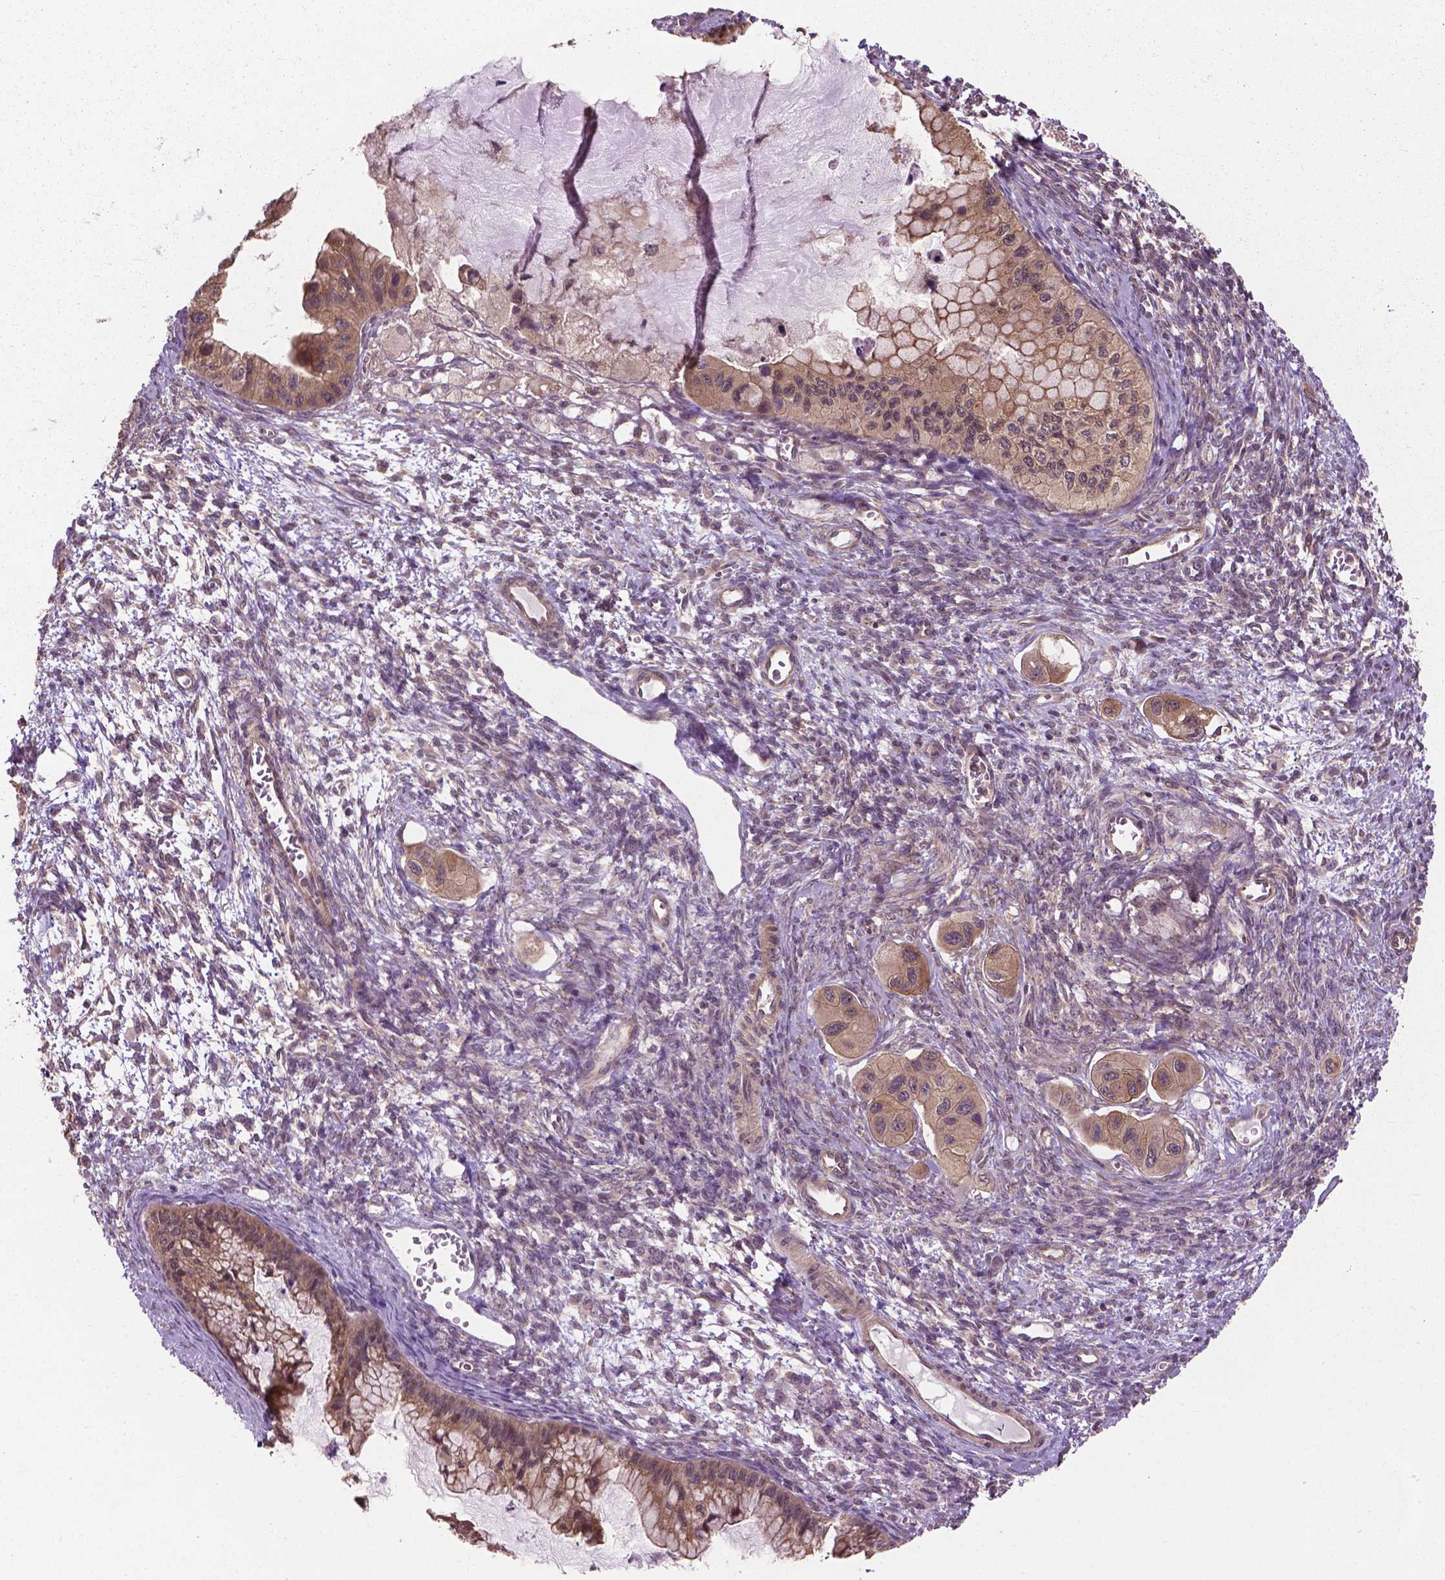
{"staining": {"intensity": "moderate", "quantity": ">75%", "location": "cytoplasmic/membranous"}, "tissue": "ovarian cancer", "cell_type": "Tumor cells", "image_type": "cancer", "snomed": [{"axis": "morphology", "description": "Cystadenocarcinoma, mucinous, NOS"}, {"axis": "topography", "description": "Ovary"}], "caption": "This is an image of immunohistochemistry (IHC) staining of ovarian cancer (mucinous cystadenocarcinoma), which shows moderate positivity in the cytoplasmic/membranous of tumor cells.", "gene": "PPP1CB", "patient": {"sex": "female", "age": 72}}